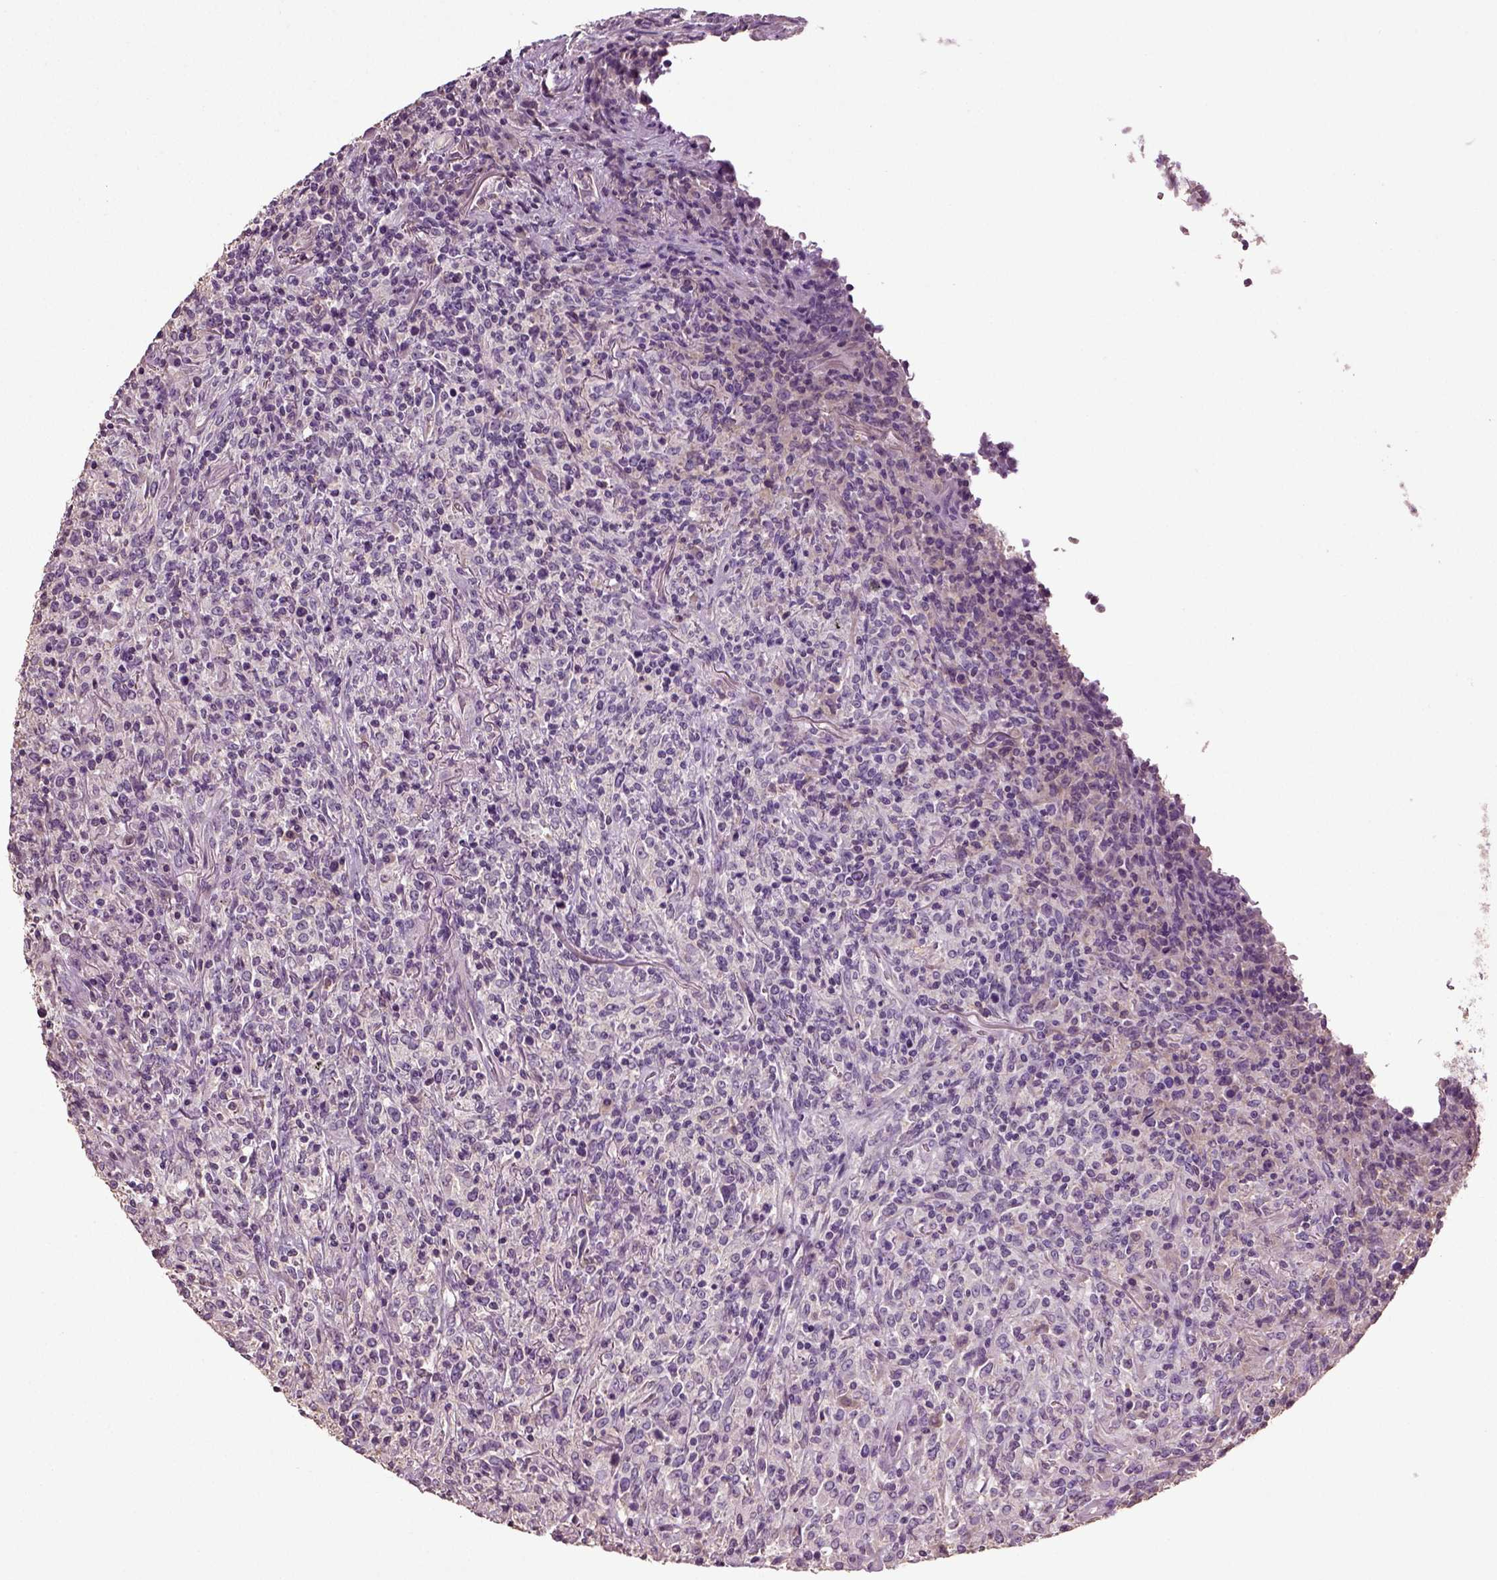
{"staining": {"intensity": "negative", "quantity": "none", "location": "none"}, "tissue": "lymphoma", "cell_type": "Tumor cells", "image_type": "cancer", "snomed": [{"axis": "morphology", "description": "Malignant lymphoma, non-Hodgkin's type, High grade"}, {"axis": "topography", "description": "Lung"}], "caption": "High magnification brightfield microscopy of lymphoma stained with DAB (brown) and counterstained with hematoxylin (blue): tumor cells show no significant staining.", "gene": "DEFB118", "patient": {"sex": "male", "age": 79}}